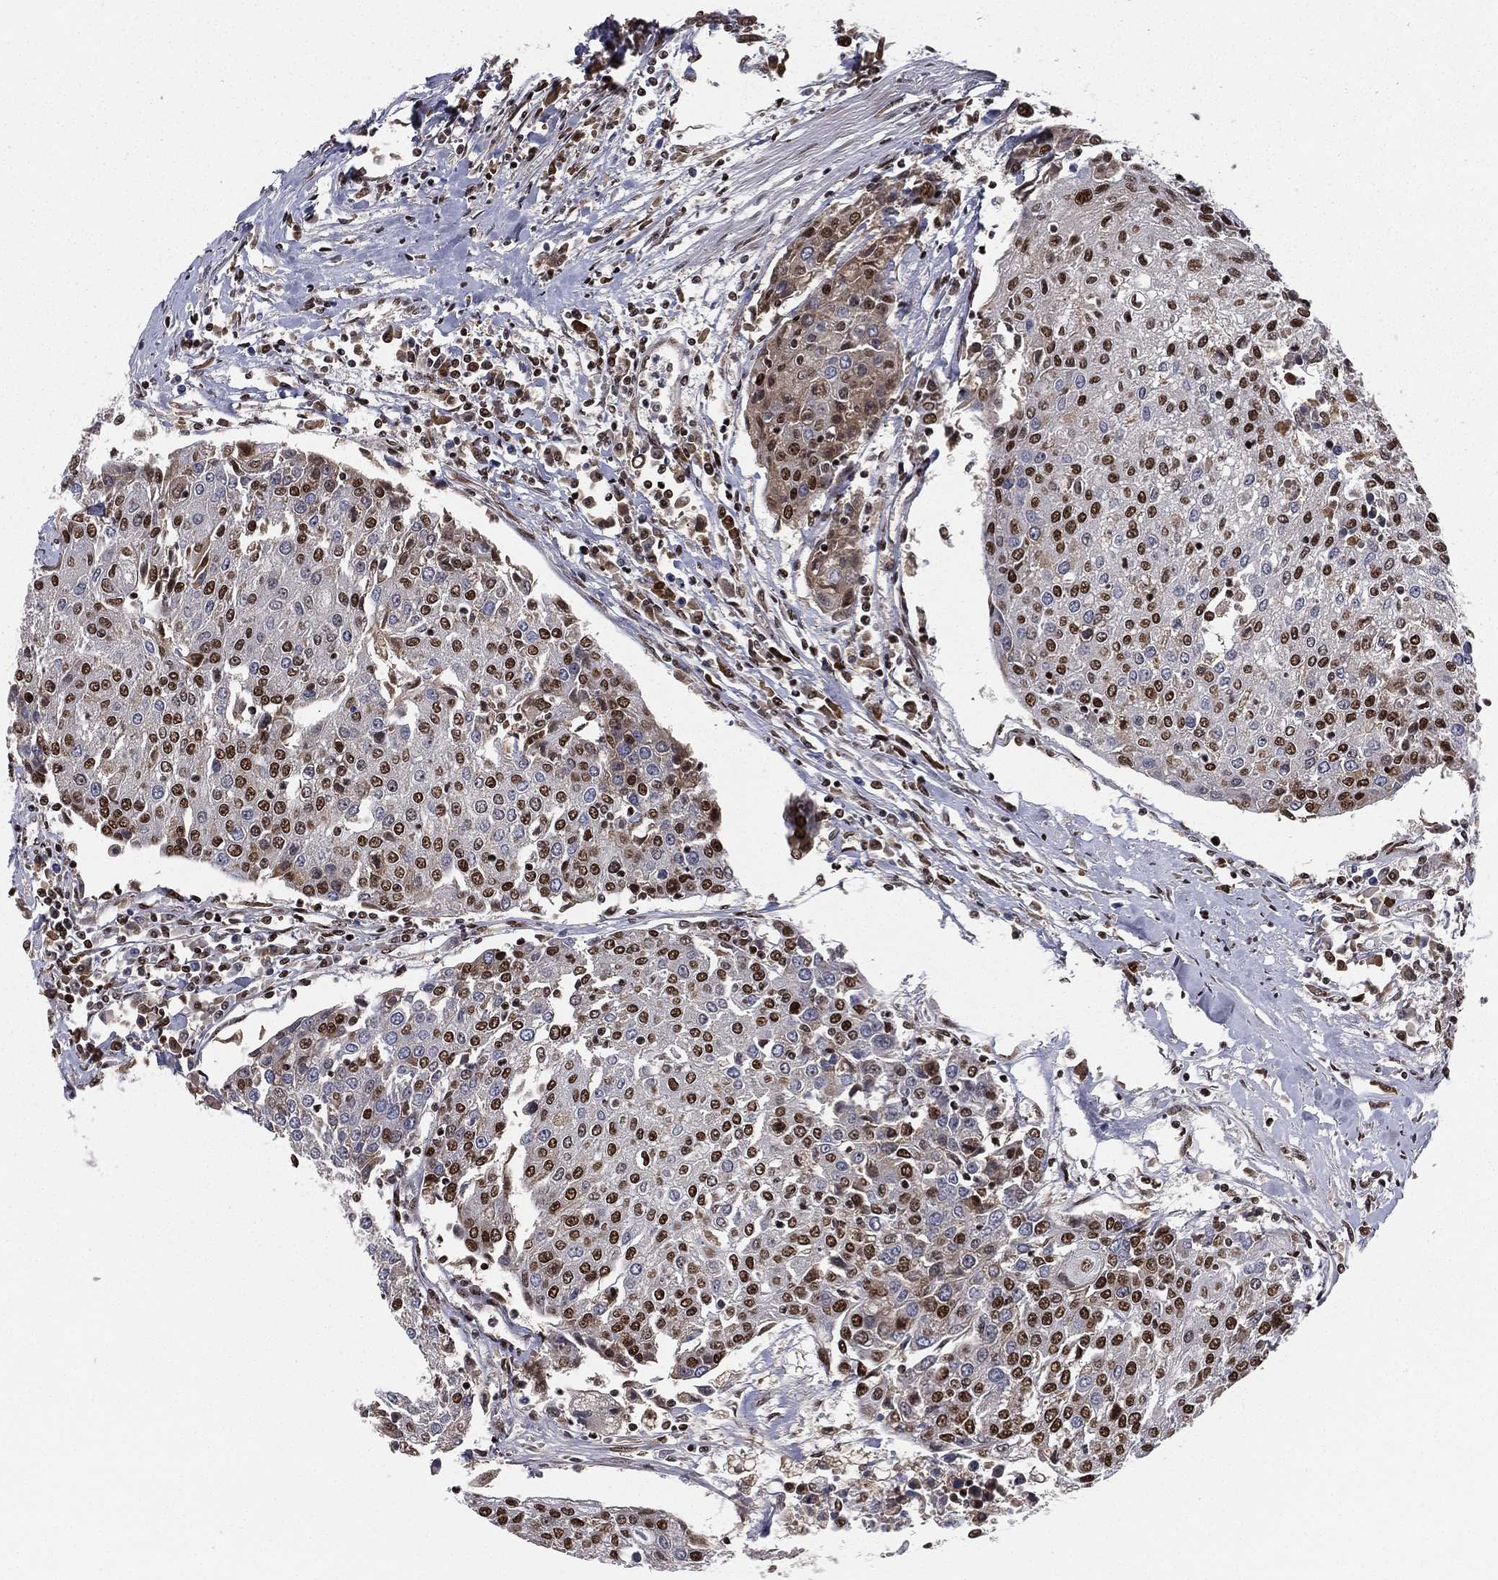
{"staining": {"intensity": "strong", "quantity": ">75%", "location": "nuclear"}, "tissue": "urothelial cancer", "cell_type": "Tumor cells", "image_type": "cancer", "snomed": [{"axis": "morphology", "description": "Urothelial carcinoma, High grade"}, {"axis": "topography", "description": "Urinary bladder"}], "caption": "High-magnification brightfield microscopy of urothelial cancer stained with DAB (brown) and counterstained with hematoxylin (blue). tumor cells exhibit strong nuclear staining is identified in about>75% of cells.", "gene": "RTF1", "patient": {"sex": "female", "age": 85}}